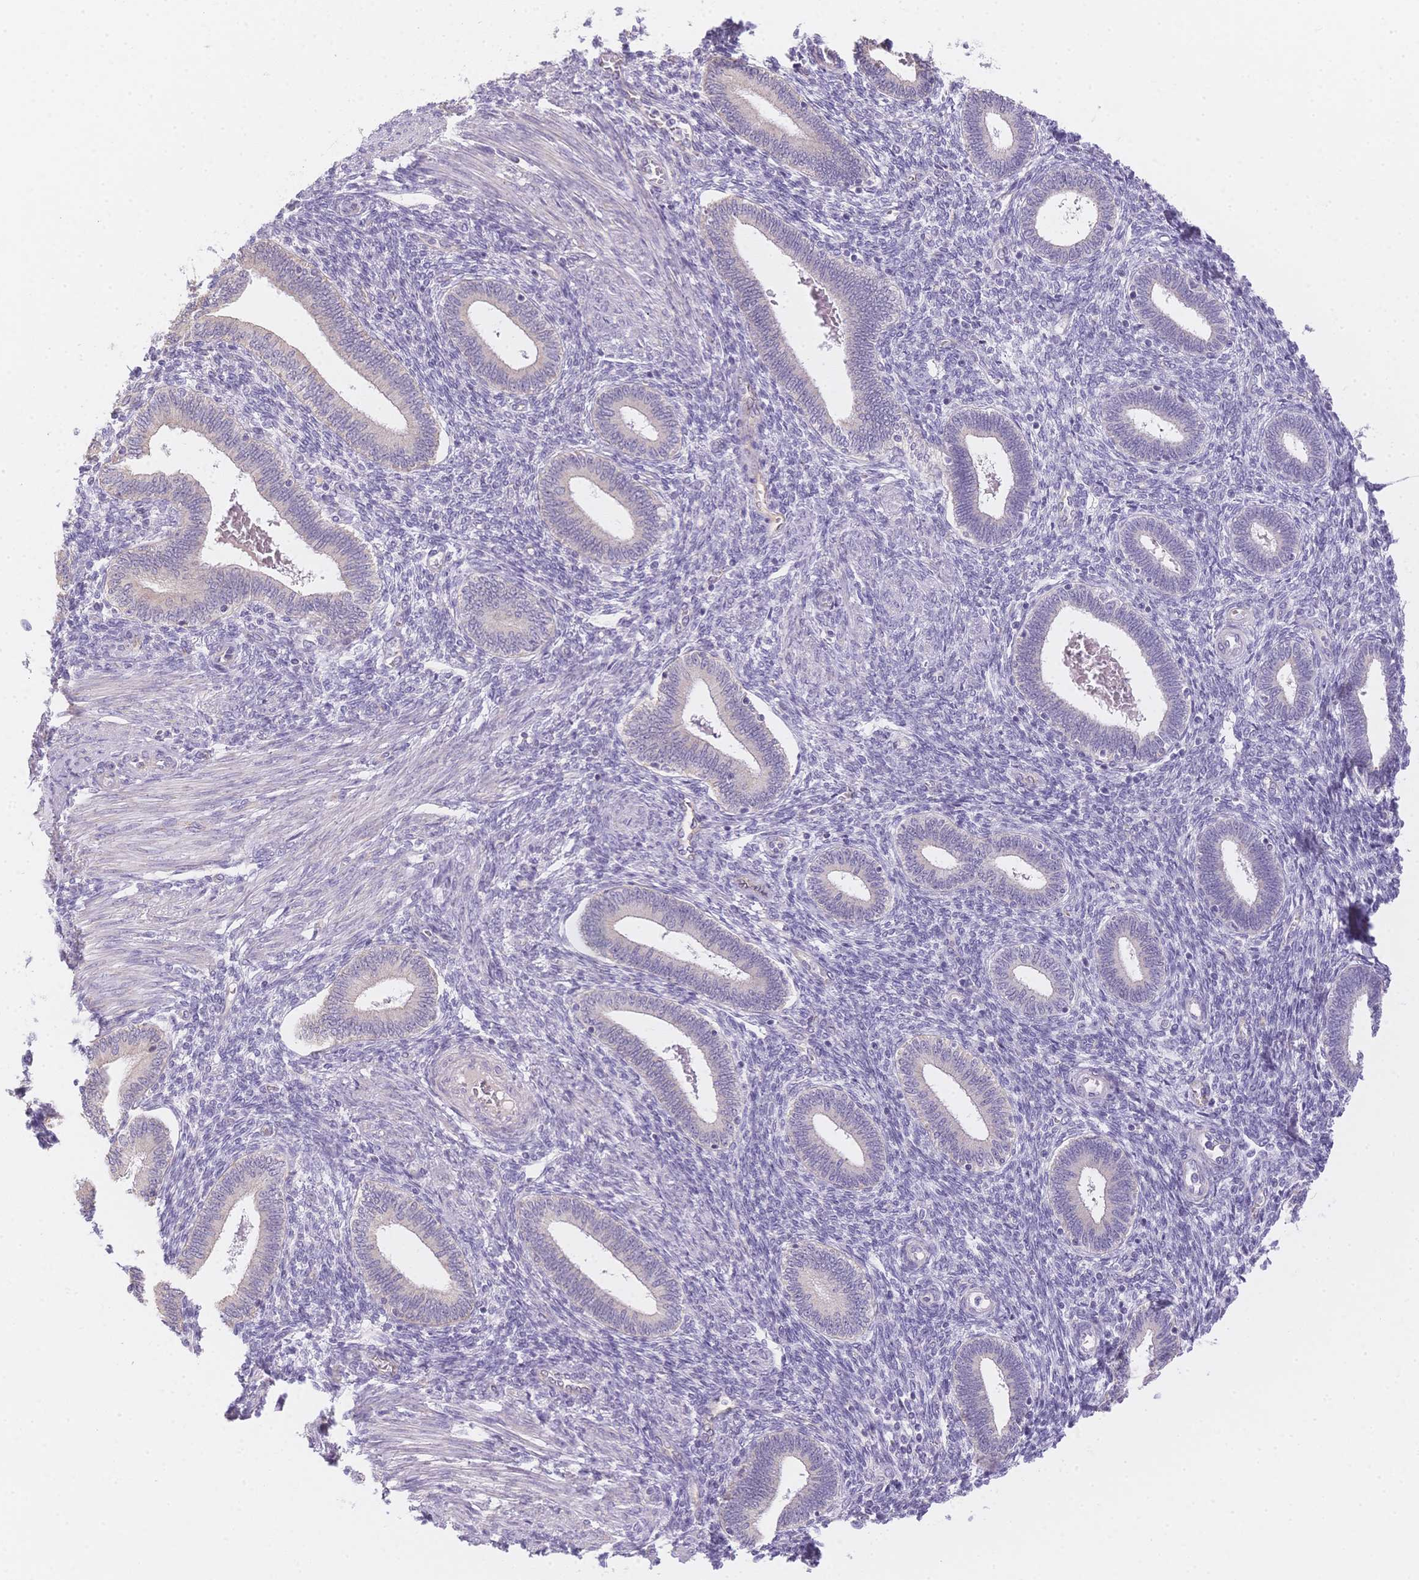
{"staining": {"intensity": "negative", "quantity": "none", "location": "none"}, "tissue": "endometrium", "cell_type": "Cells in endometrial stroma", "image_type": "normal", "snomed": [{"axis": "morphology", "description": "Normal tissue, NOS"}, {"axis": "topography", "description": "Endometrium"}], "caption": "IHC of benign endometrium shows no expression in cells in endometrial stroma.", "gene": "SMYD1", "patient": {"sex": "female", "age": 42}}